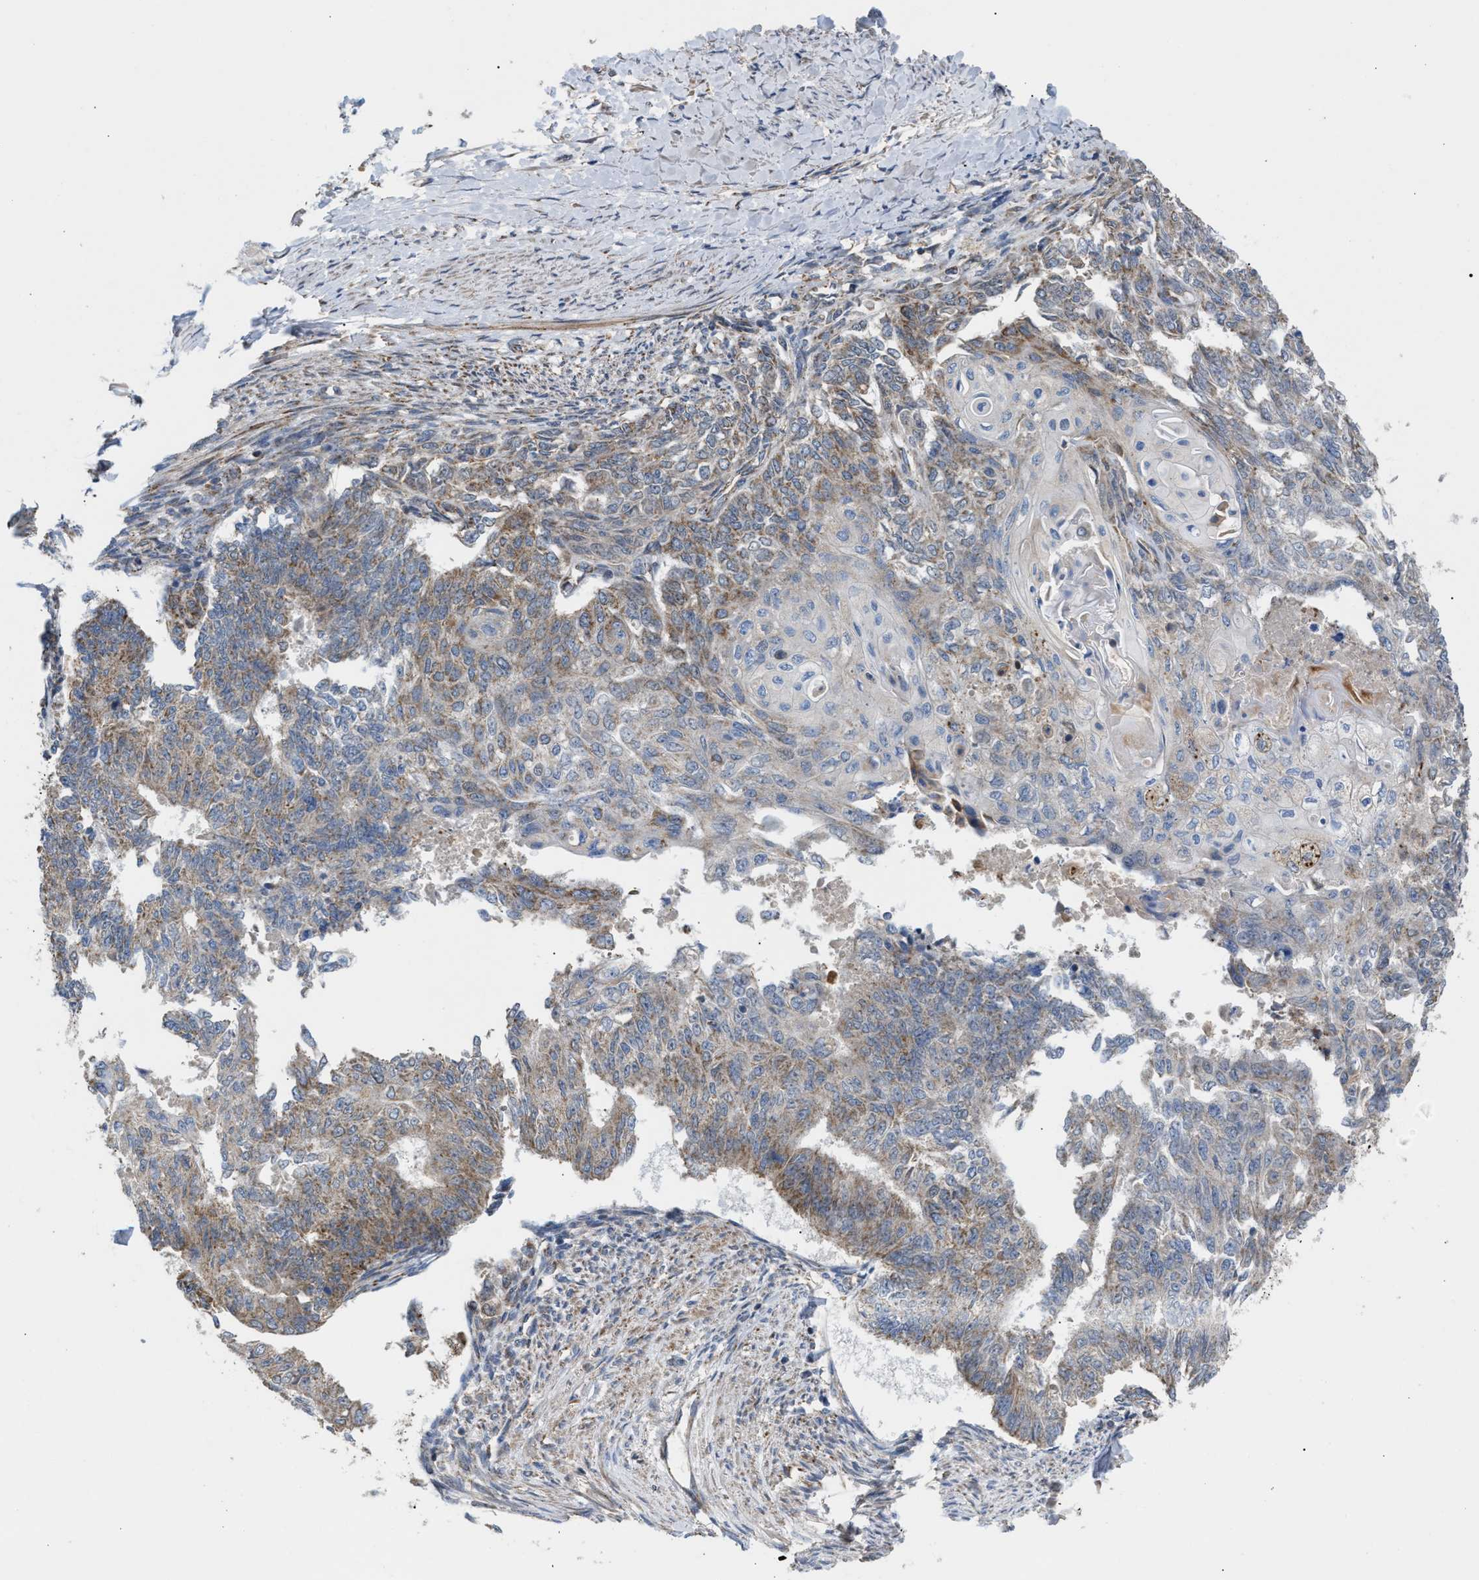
{"staining": {"intensity": "weak", "quantity": "<25%", "location": "cytoplasmic/membranous"}, "tissue": "endometrial cancer", "cell_type": "Tumor cells", "image_type": "cancer", "snomed": [{"axis": "morphology", "description": "Adenocarcinoma, NOS"}, {"axis": "topography", "description": "Endometrium"}], "caption": "IHC photomicrograph of endometrial adenocarcinoma stained for a protein (brown), which demonstrates no positivity in tumor cells.", "gene": "TACO1", "patient": {"sex": "female", "age": 32}}